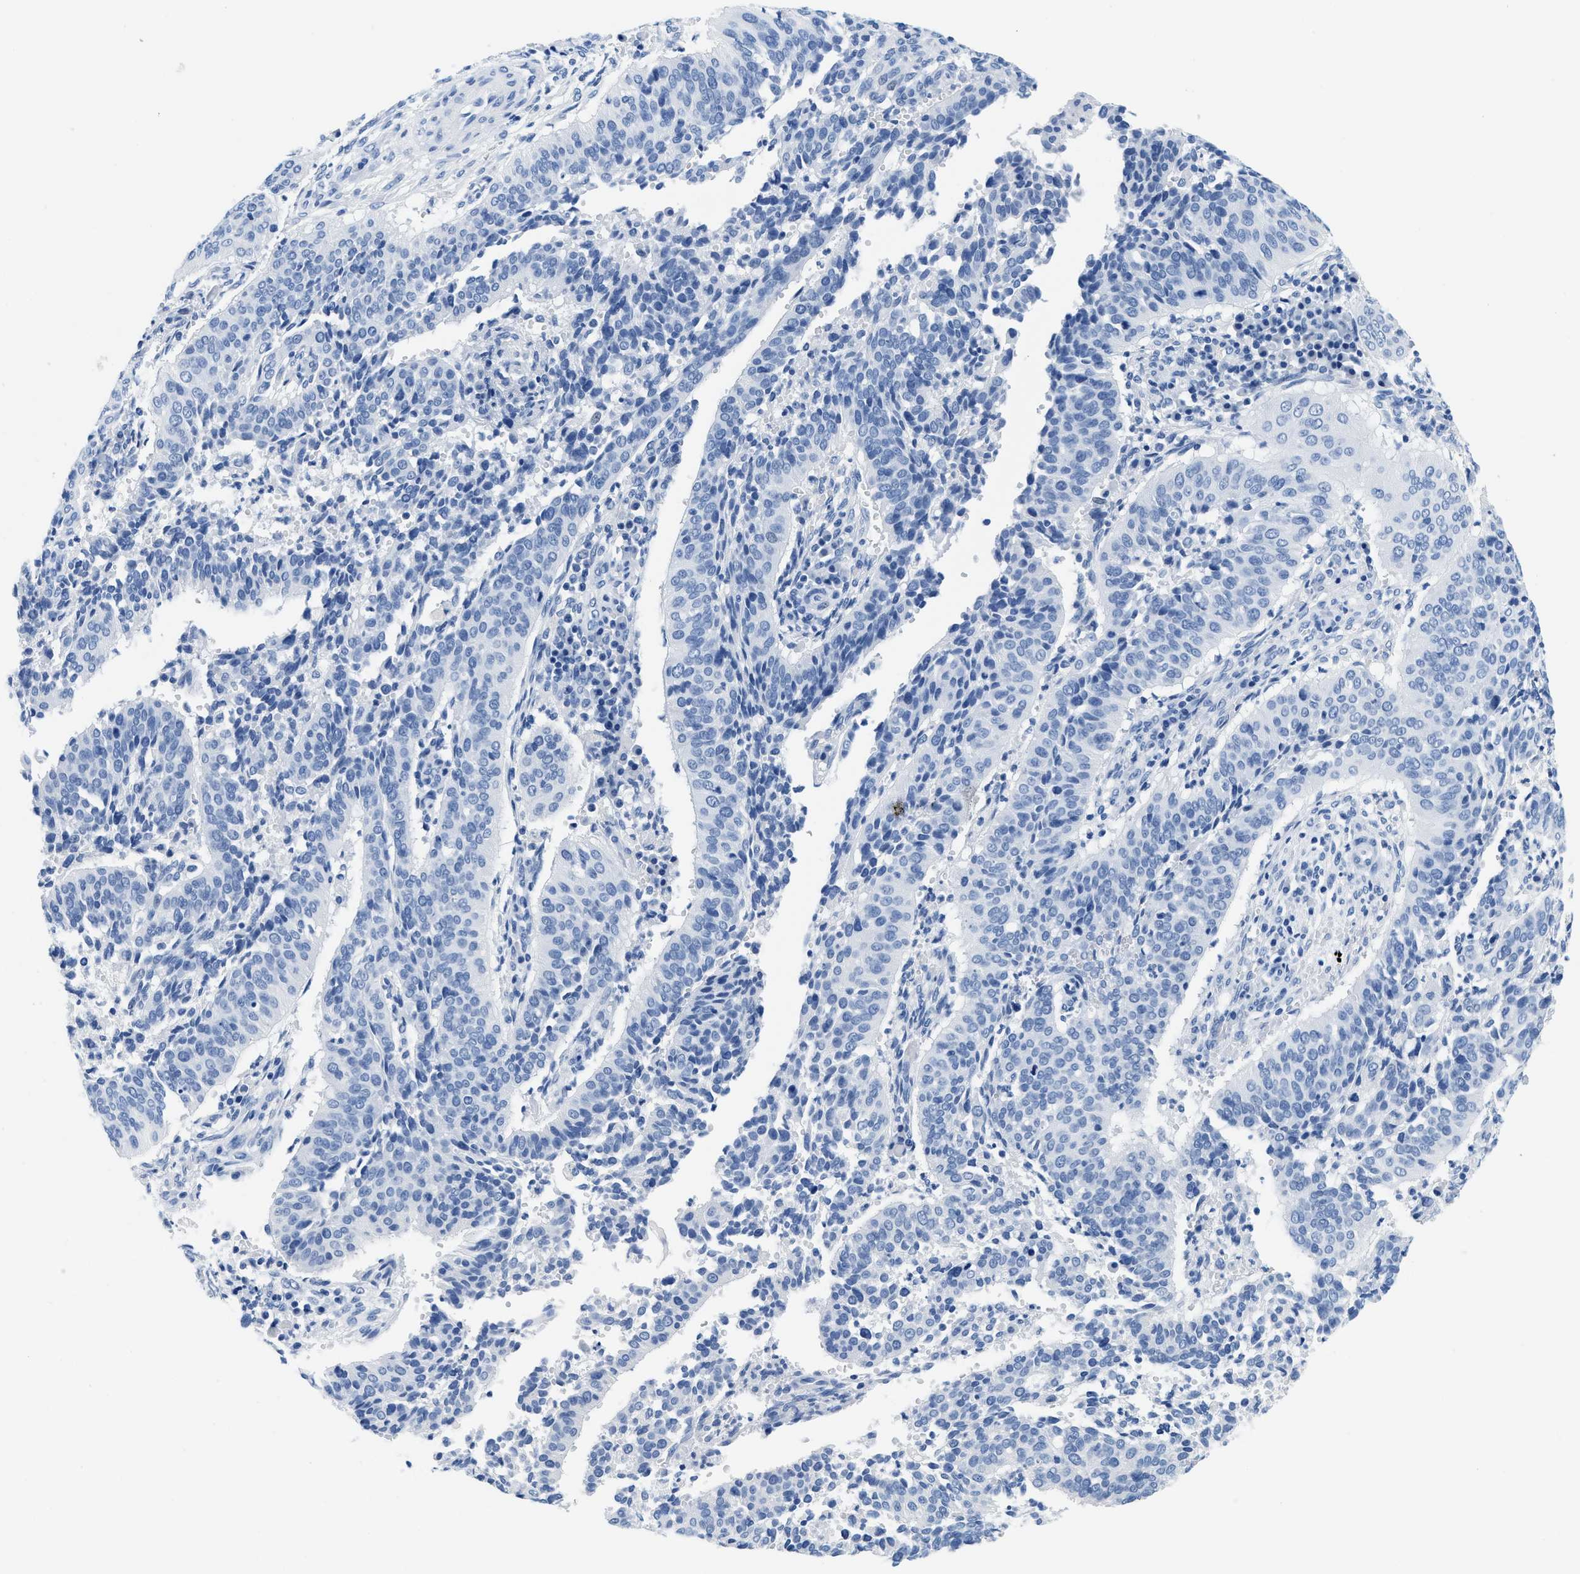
{"staining": {"intensity": "negative", "quantity": "none", "location": "none"}, "tissue": "cervical cancer", "cell_type": "Tumor cells", "image_type": "cancer", "snomed": [{"axis": "morphology", "description": "Normal tissue, NOS"}, {"axis": "morphology", "description": "Squamous cell carcinoma, NOS"}, {"axis": "topography", "description": "Cervix"}], "caption": "High magnification brightfield microscopy of cervical cancer (squamous cell carcinoma) stained with DAB (brown) and counterstained with hematoxylin (blue): tumor cells show no significant expression.", "gene": "GSN", "patient": {"sex": "female", "age": 39}}